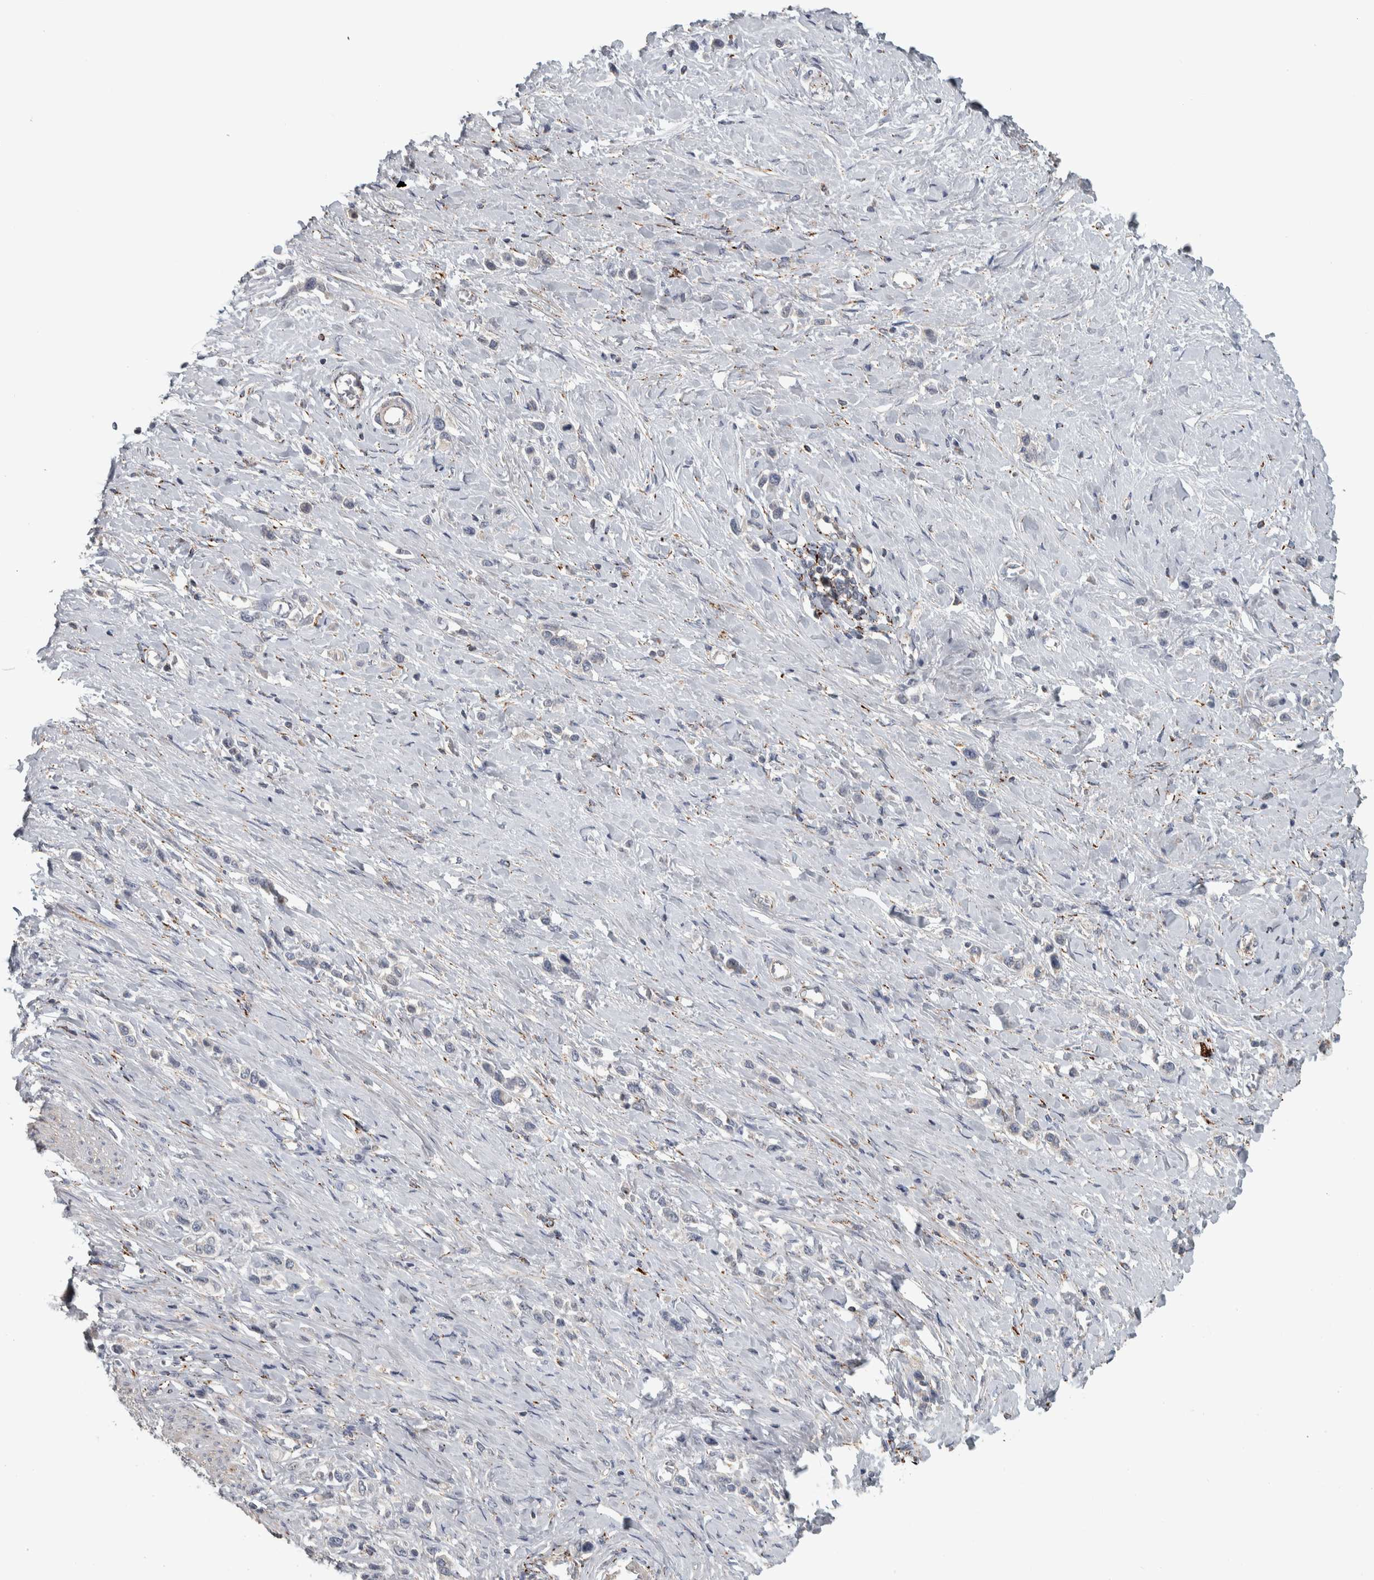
{"staining": {"intensity": "negative", "quantity": "none", "location": "none"}, "tissue": "stomach cancer", "cell_type": "Tumor cells", "image_type": "cancer", "snomed": [{"axis": "morphology", "description": "Adenocarcinoma, NOS"}, {"axis": "topography", "description": "Stomach"}], "caption": "This is a micrograph of immunohistochemistry (IHC) staining of stomach cancer (adenocarcinoma), which shows no expression in tumor cells.", "gene": "FAM78A", "patient": {"sex": "female", "age": 65}}